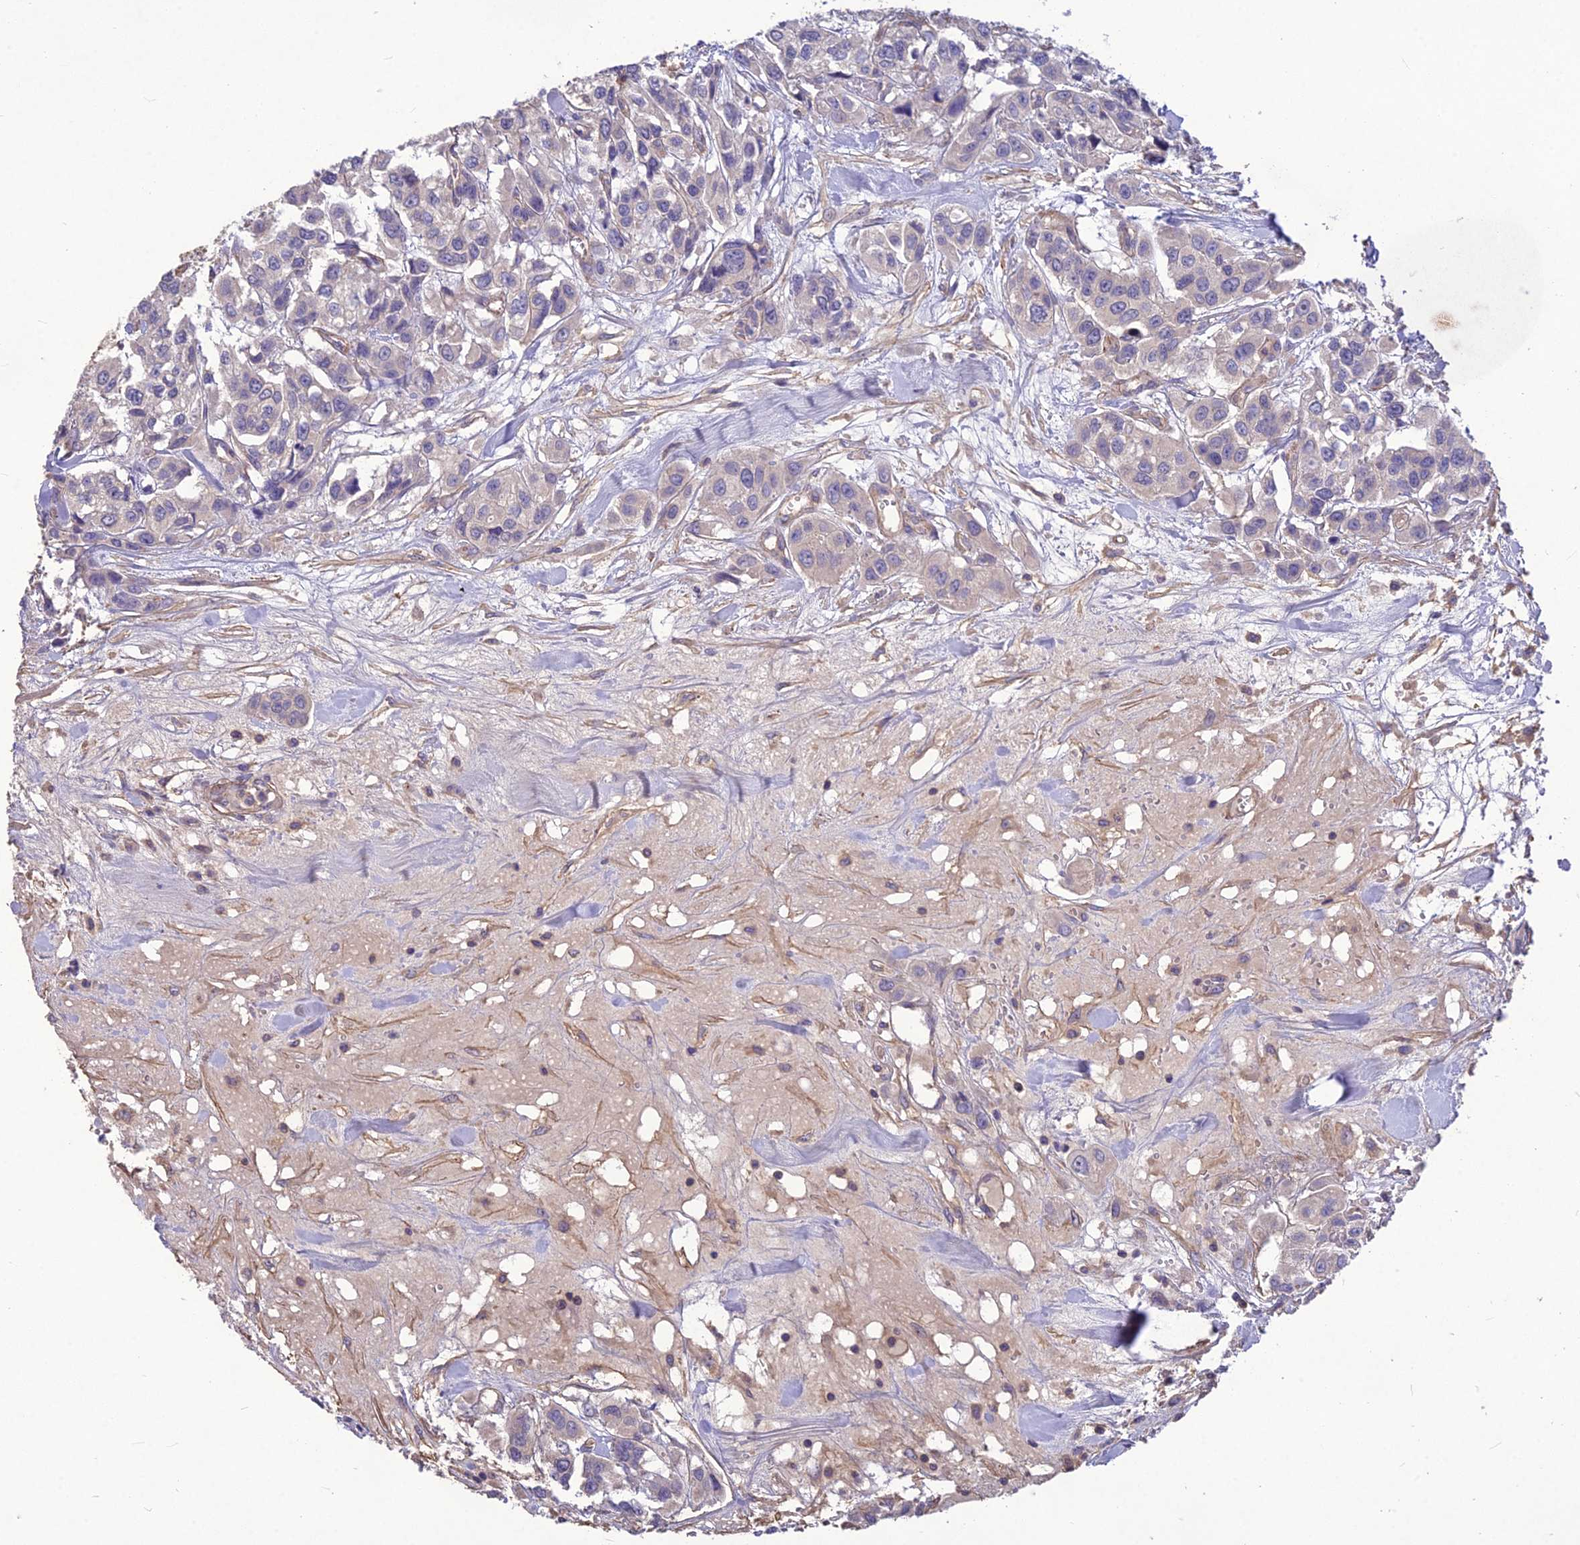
{"staining": {"intensity": "negative", "quantity": "none", "location": "none"}, "tissue": "urothelial cancer", "cell_type": "Tumor cells", "image_type": "cancer", "snomed": [{"axis": "morphology", "description": "Urothelial carcinoma, High grade"}, {"axis": "topography", "description": "Urinary bladder"}], "caption": "The micrograph reveals no staining of tumor cells in urothelial cancer. (Brightfield microscopy of DAB IHC at high magnification).", "gene": "CLUH", "patient": {"sex": "male", "age": 67}}